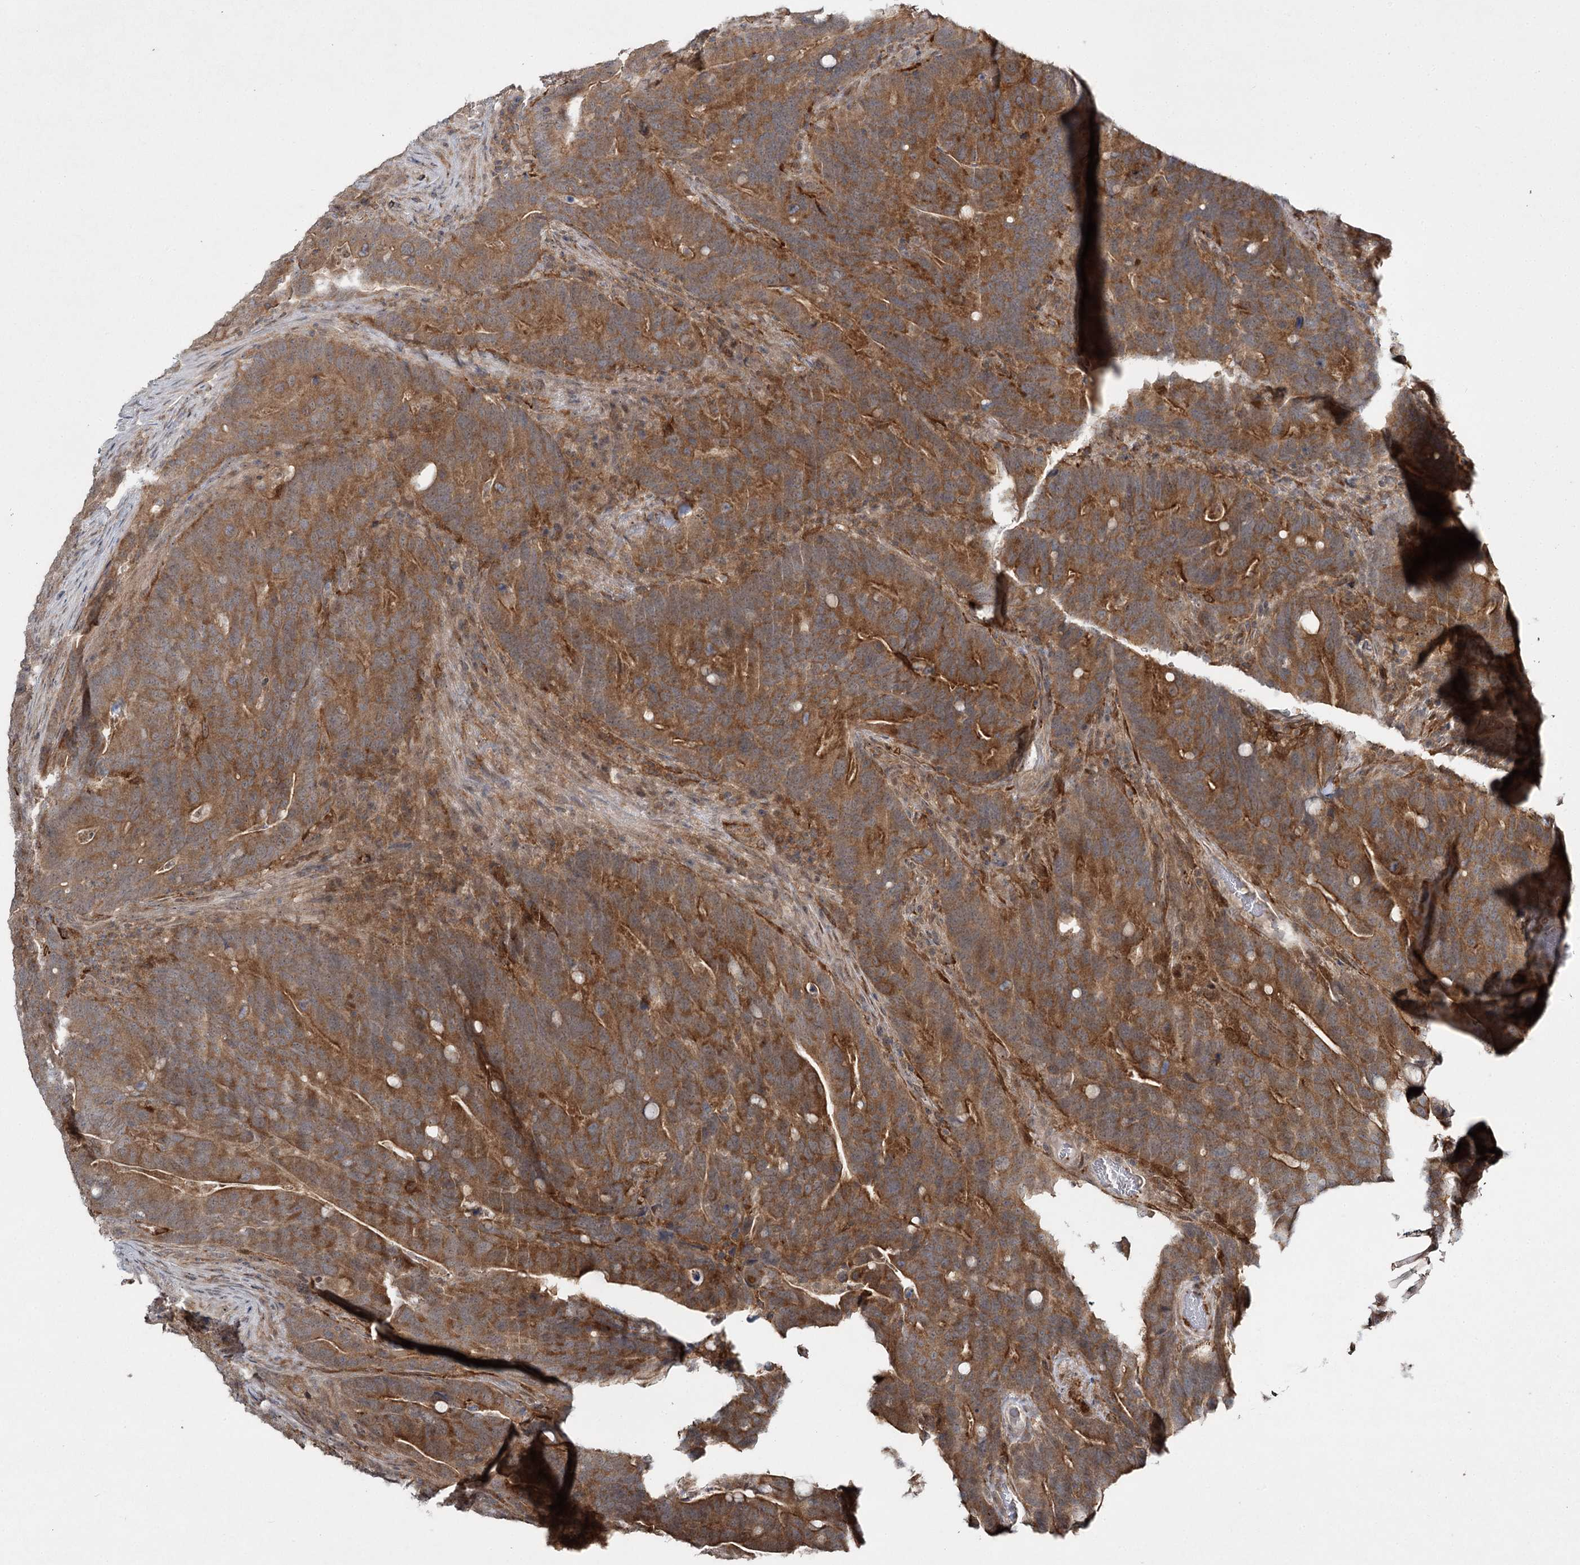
{"staining": {"intensity": "moderate", "quantity": ">75%", "location": "cytoplasmic/membranous"}, "tissue": "colorectal cancer", "cell_type": "Tumor cells", "image_type": "cancer", "snomed": [{"axis": "morphology", "description": "Adenocarcinoma, NOS"}, {"axis": "topography", "description": "Colon"}], "caption": "Immunohistochemistry (DAB) staining of human colorectal cancer shows moderate cytoplasmic/membranous protein staining in approximately >75% of tumor cells.", "gene": "WDR44", "patient": {"sex": "female", "age": 66}}